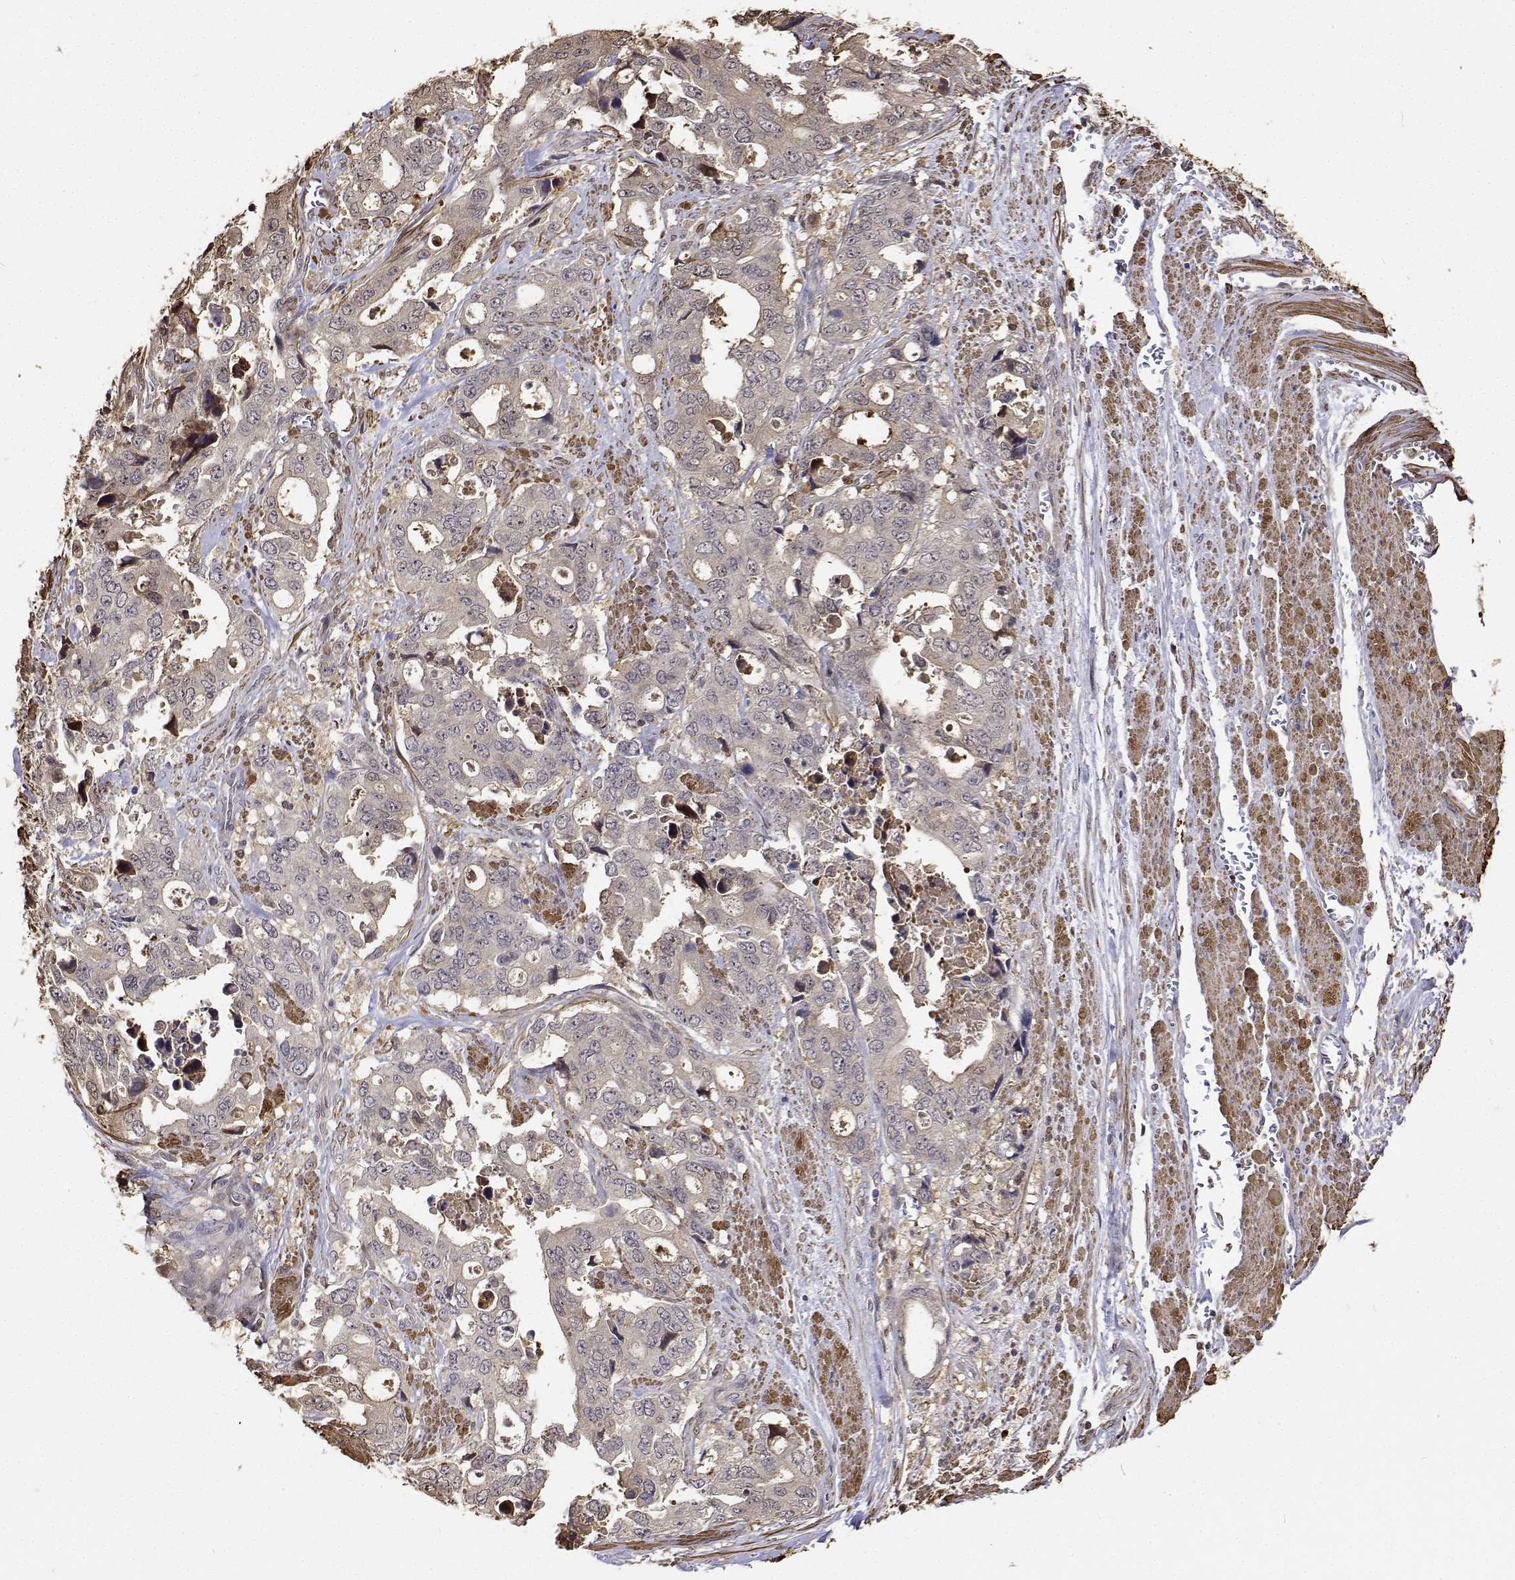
{"staining": {"intensity": "negative", "quantity": "none", "location": "none"}, "tissue": "stomach cancer", "cell_type": "Tumor cells", "image_type": "cancer", "snomed": [{"axis": "morphology", "description": "Adenocarcinoma, NOS"}, {"axis": "topography", "description": "Stomach, upper"}], "caption": "Immunohistochemistry (IHC) micrograph of human stomach cancer (adenocarcinoma) stained for a protein (brown), which exhibits no positivity in tumor cells.", "gene": "PCID2", "patient": {"sex": "male", "age": 74}}